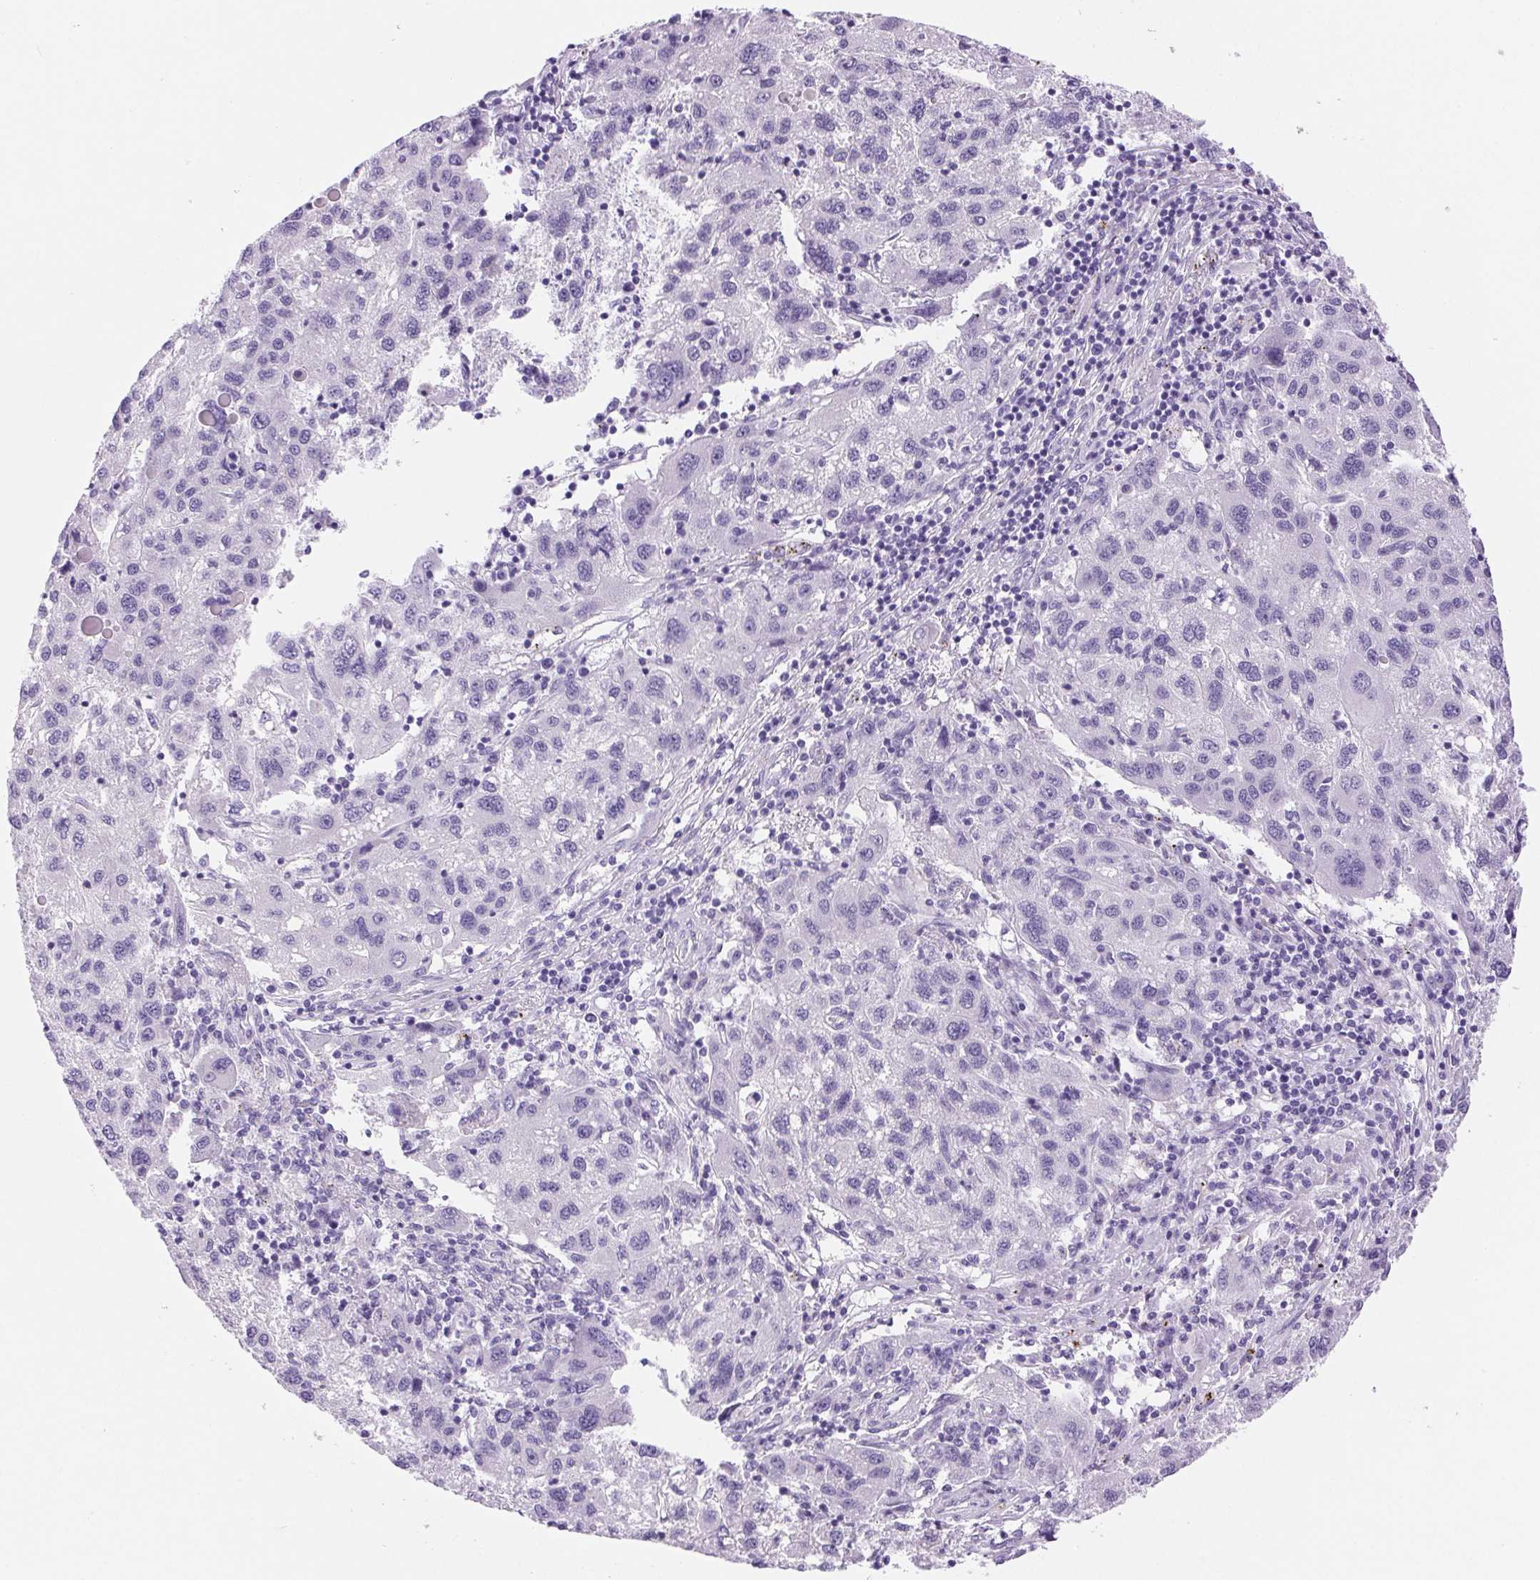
{"staining": {"intensity": "negative", "quantity": "none", "location": "none"}, "tissue": "liver cancer", "cell_type": "Tumor cells", "image_type": "cancer", "snomed": [{"axis": "morphology", "description": "Carcinoma, Hepatocellular, NOS"}, {"axis": "topography", "description": "Liver"}], "caption": "The IHC image has no significant staining in tumor cells of liver cancer tissue. Brightfield microscopy of immunohistochemistry stained with DAB (3,3'-diaminobenzidine) (brown) and hematoxylin (blue), captured at high magnification.", "gene": "SERPINB3", "patient": {"sex": "female", "age": 77}}